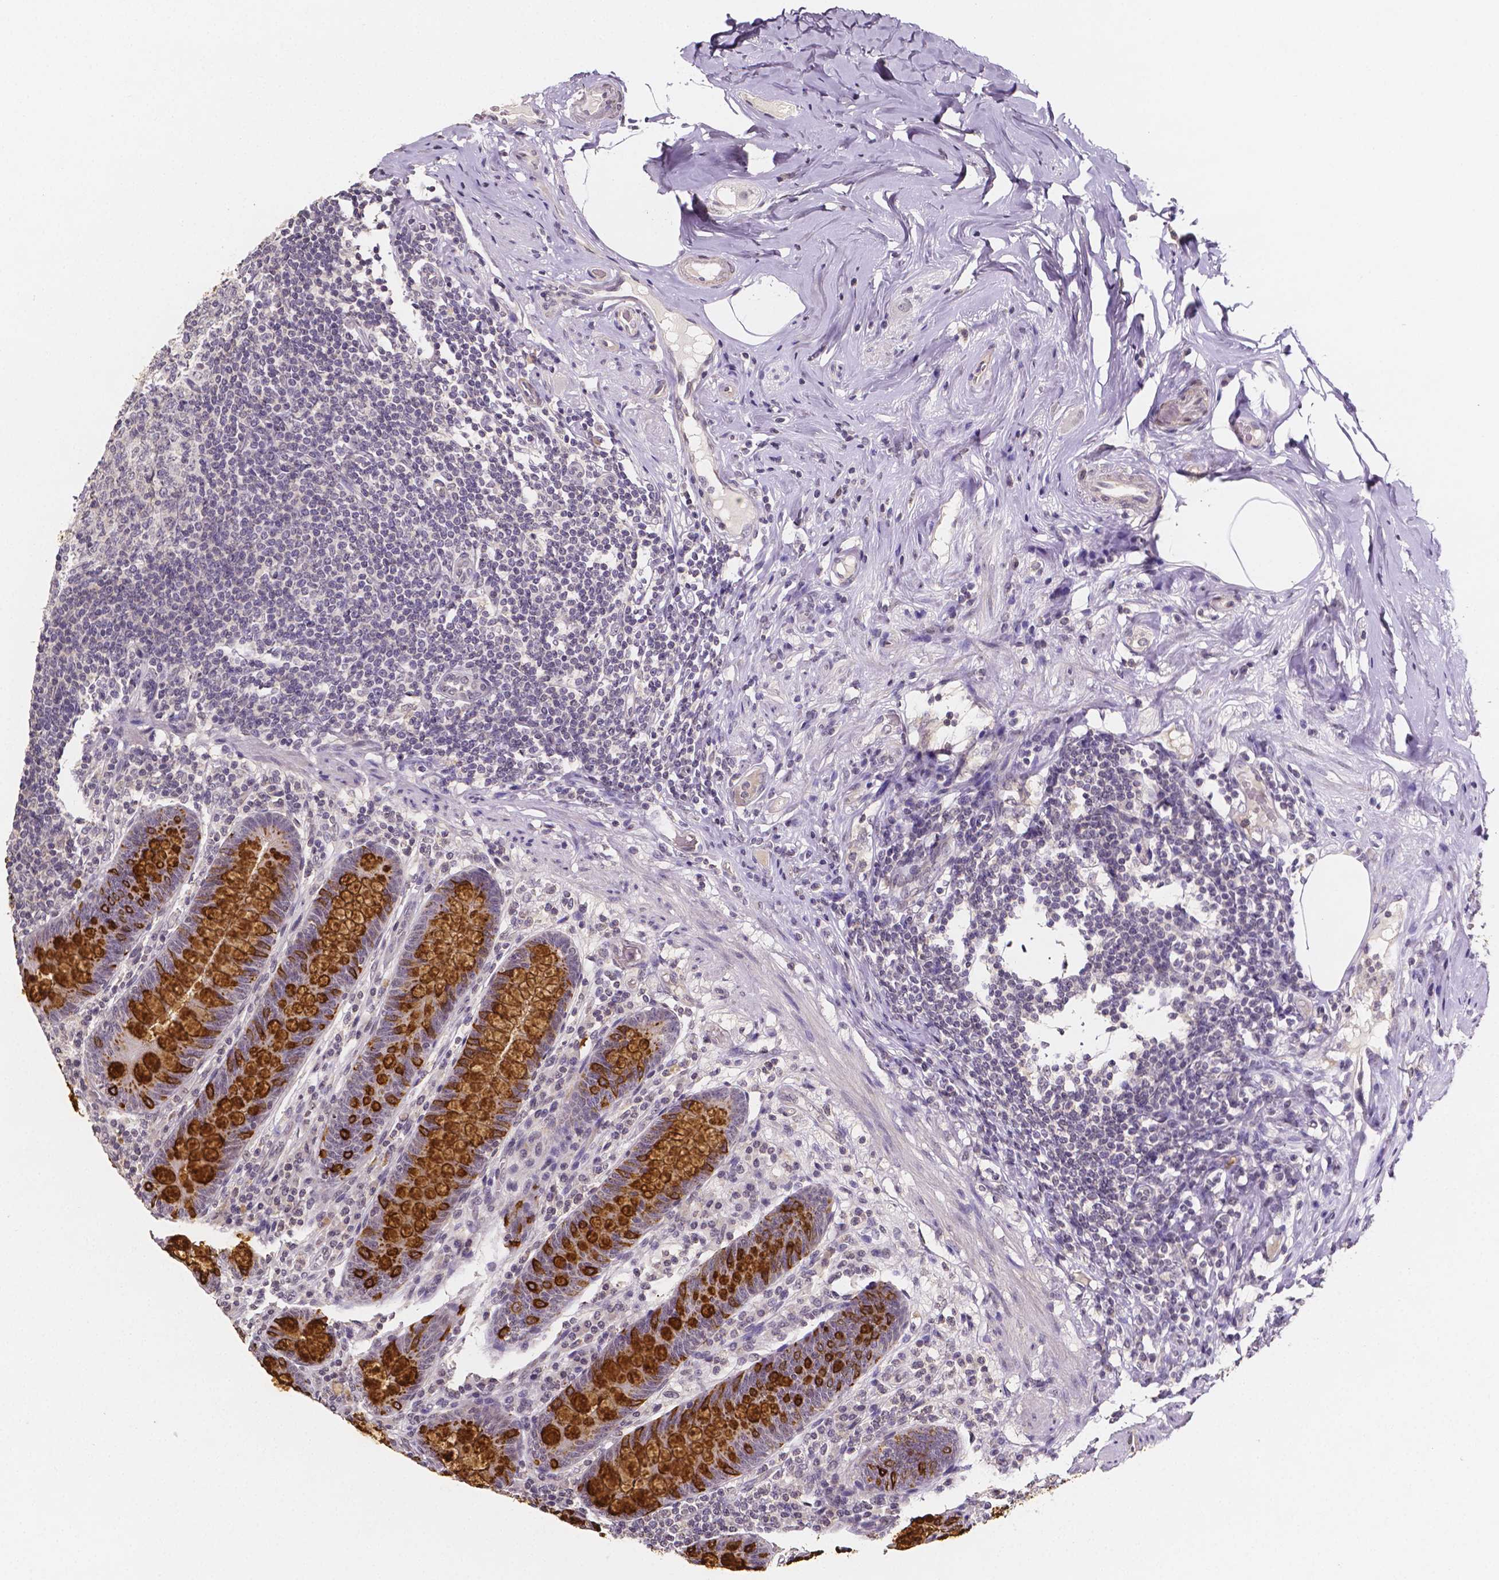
{"staining": {"intensity": "strong", "quantity": "25%-75%", "location": "cytoplasmic/membranous"}, "tissue": "appendix", "cell_type": "Glandular cells", "image_type": "normal", "snomed": [{"axis": "morphology", "description": "Normal tissue, NOS"}, {"axis": "topography", "description": "Appendix"}], "caption": "Immunohistochemistry (IHC) photomicrograph of unremarkable human appendix stained for a protein (brown), which shows high levels of strong cytoplasmic/membranous staining in about 25%-75% of glandular cells.", "gene": "NRGN", "patient": {"sex": "male", "age": 71}}